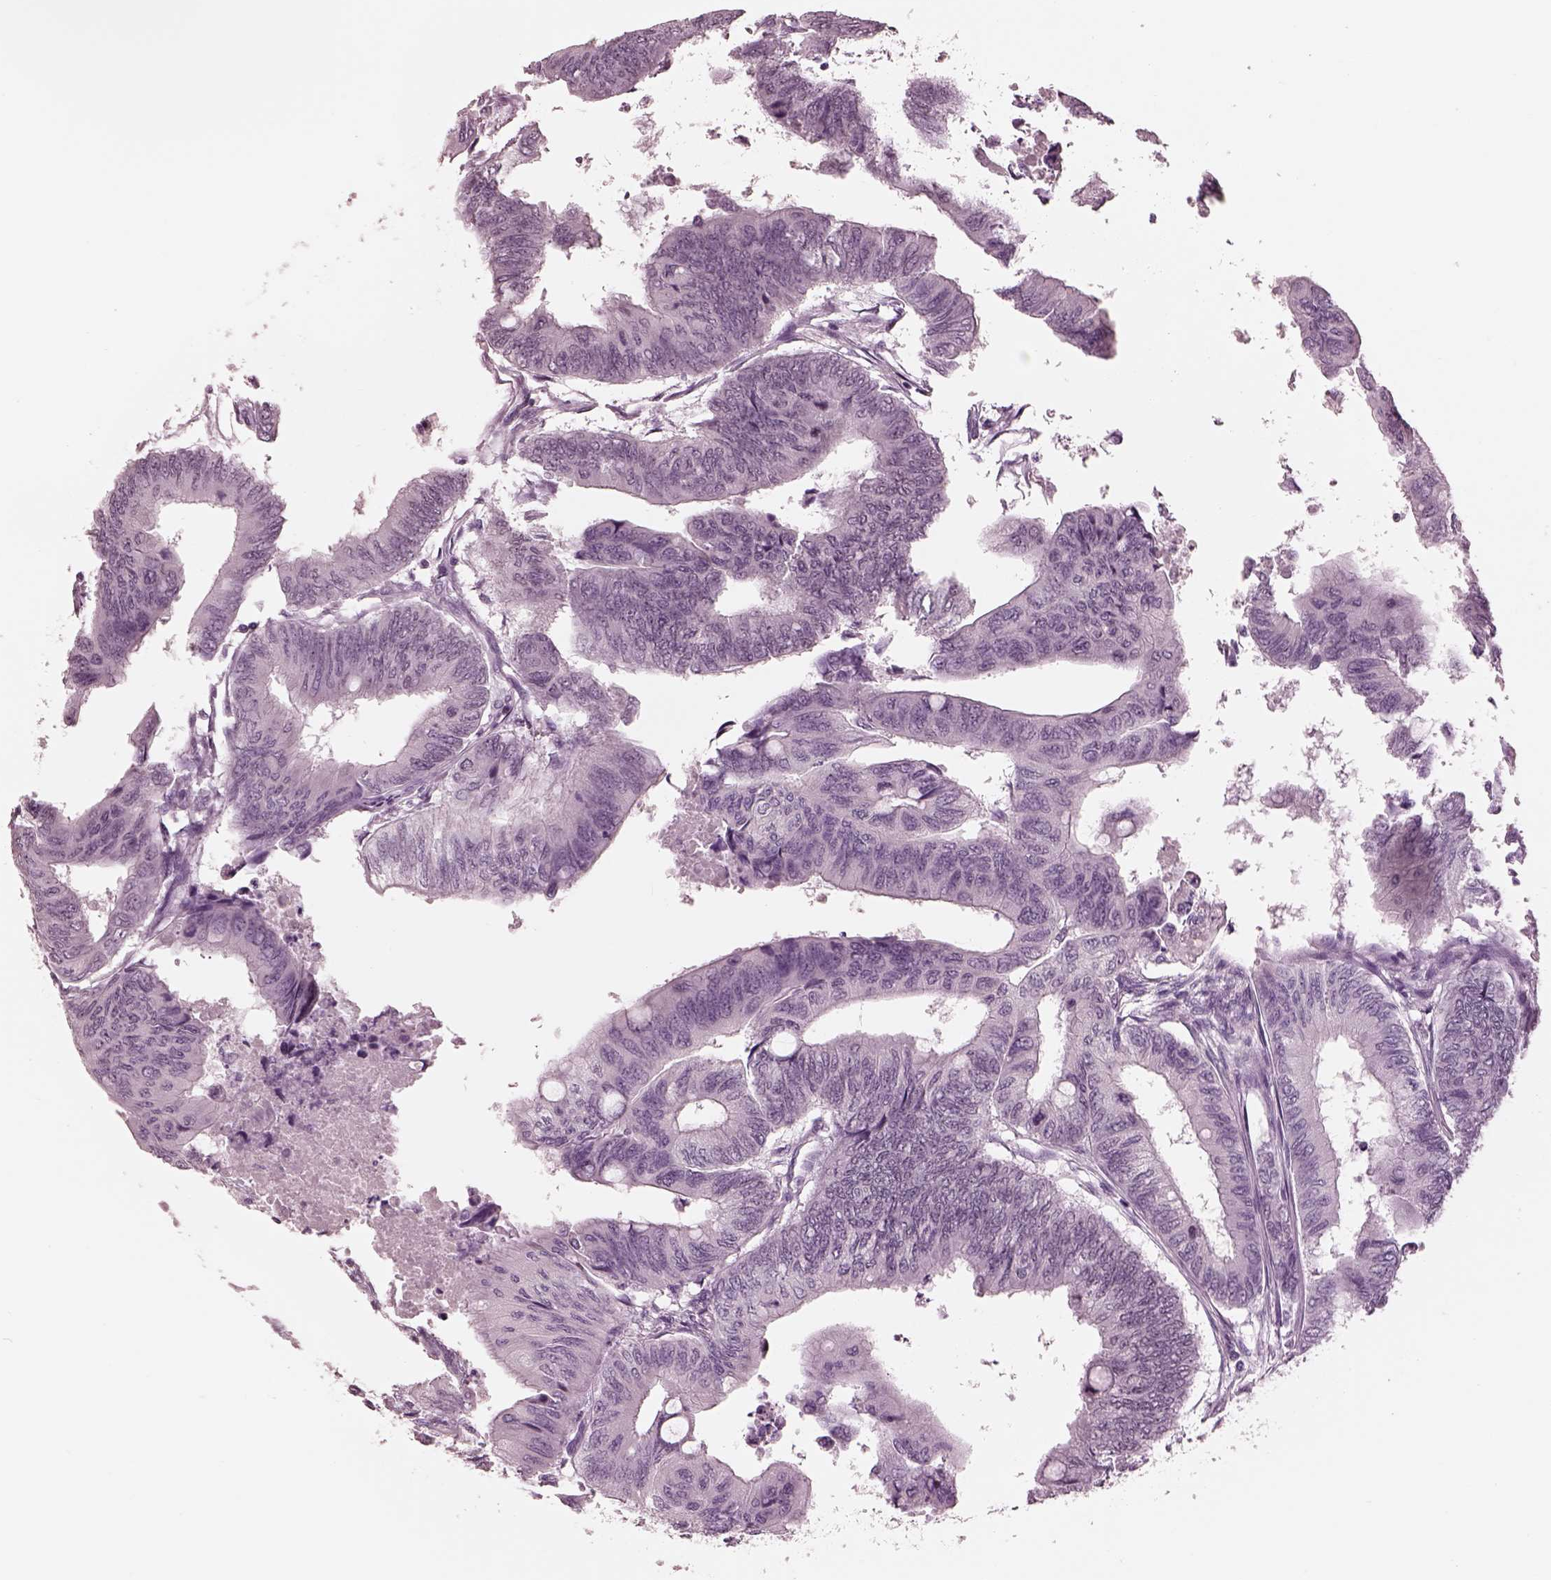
{"staining": {"intensity": "negative", "quantity": "none", "location": "none"}, "tissue": "colorectal cancer", "cell_type": "Tumor cells", "image_type": "cancer", "snomed": [{"axis": "morphology", "description": "Normal tissue, NOS"}, {"axis": "morphology", "description": "Adenocarcinoma, NOS"}, {"axis": "topography", "description": "Rectum"}, {"axis": "topography", "description": "Peripheral nerve tissue"}], "caption": "This is a histopathology image of IHC staining of colorectal adenocarcinoma, which shows no expression in tumor cells.", "gene": "GARIN4", "patient": {"sex": "male", "age": 92}}